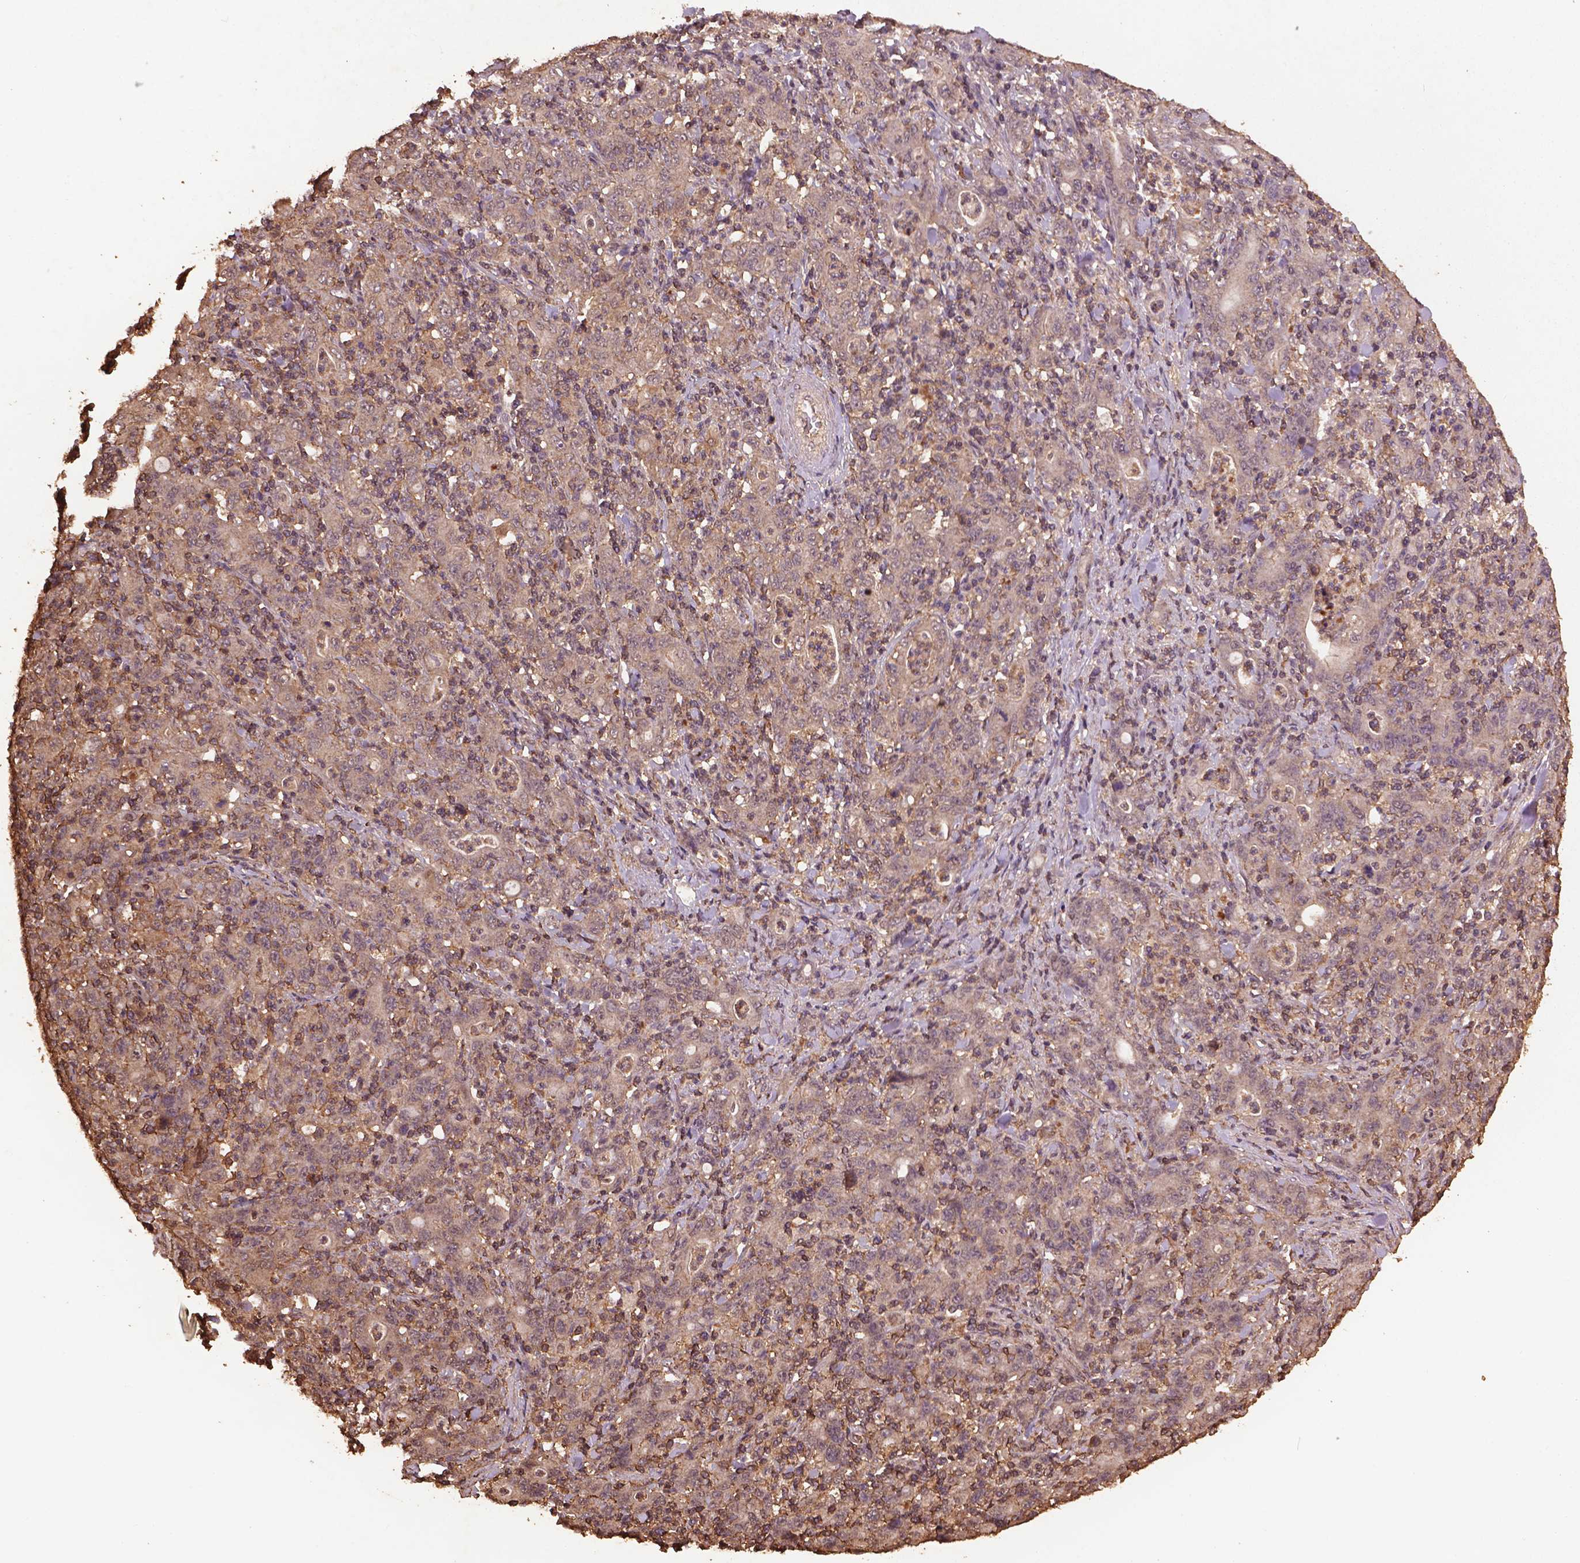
{"staining": {"intensity": "weak", "quantity": "25%-75%", "location": "cytoplasmic/membranous"}, "tissue": "stomach cancer", "cell_type": "Tumor cells", "image_type": "cancer", "snomed": [{"axis": "morphology", "description": "Adenocarcinoma, NOS"}, {"axis": "topography", "description": "Stomach, upper"}], "caption": "This histopathology image displays immunohistochemistry (IHC) staining of human stomach cancer (adenocarcinoma), with low weak cytoplasmic/membranous positivity in approximately 25%-75% of tumor cells.", "gene": "BABAM1", "patient": {"sex": "male", "age": 69}}